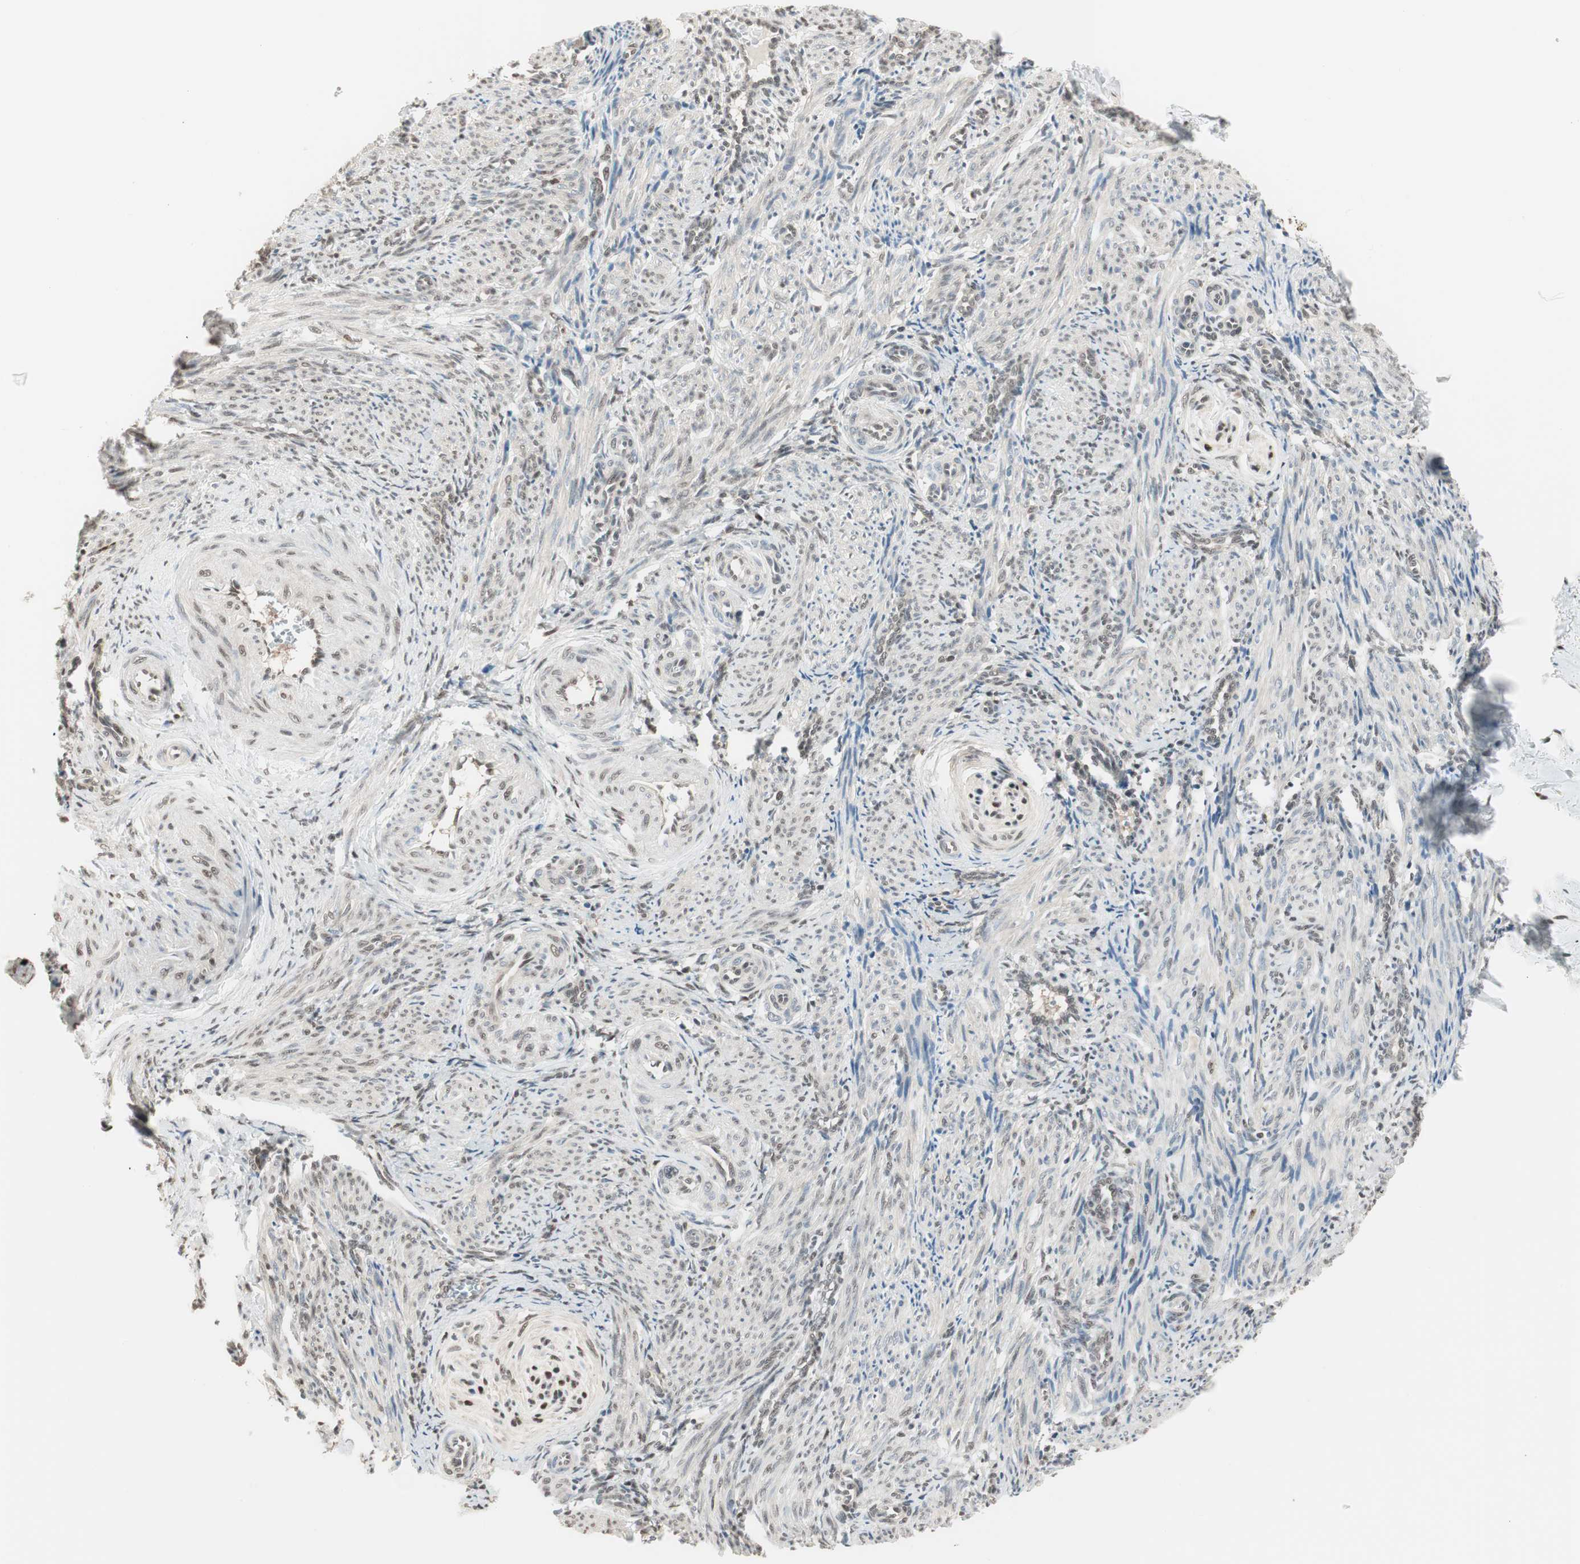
{"staining": {"intensity": "weak", "quantity": "25%-75%", "location": "nuclear"}, "tissue": "smooth muscle", "cell_type": "Smooth muscle cells", "image_type": "normal", "snomed": [{"axis": "morphology", "description": "Normal tissue, NOS"}, {"axis": "topography", "description": "Endometrium"}], "caption": "Smooth muscle stained for a protein demonstrates weak nuclear positivity in smooth muscle cells. (DAB (3,3'-diaminobenzidine) IHC with brightfield microscopy, high magnification).", "gene": "LONP2", "patient": {"sex": "female", "age": 33}}